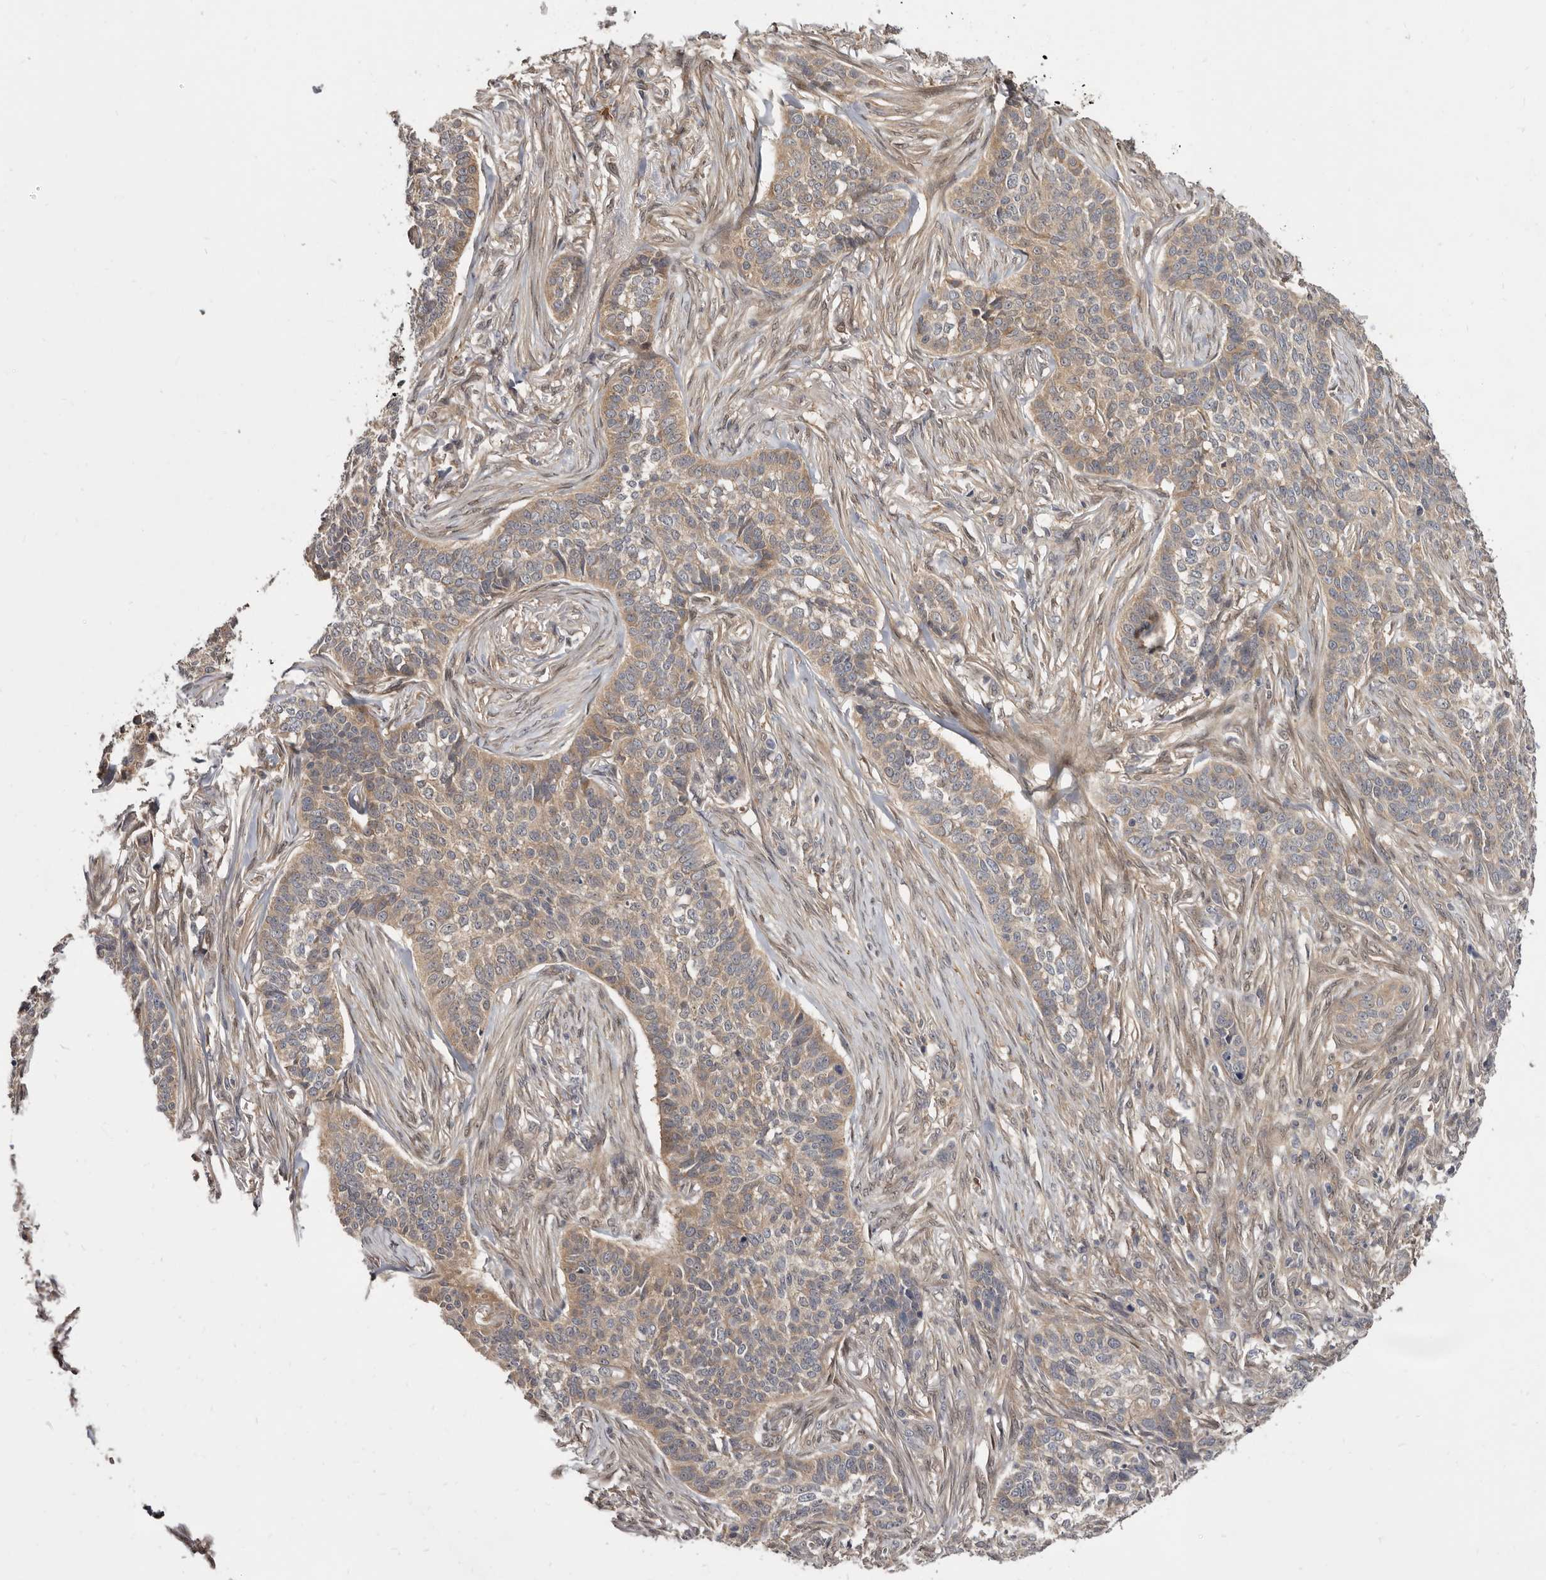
{"staining": {"intensity": "weak", "quantity": ">75%", "location": "cytoplasmic/membranous"}, "tissue": "skin cancer", "cell_type": "Tumor cells", "image_type": "cancer", "snomed": [{"axis": "morphology", "description": "Basal cell carcinoma"}, {"axis": "topography", "description": "Skin"}], "caption": "There is low levels of weak cytoplasmic/membranous expression in tumor cells of skin basal cell carcinoma, as demonstrated by immunohistochemical staining (brown color).", "gene": "INAVA", "patient": {"sex": "male", "age": 85}}